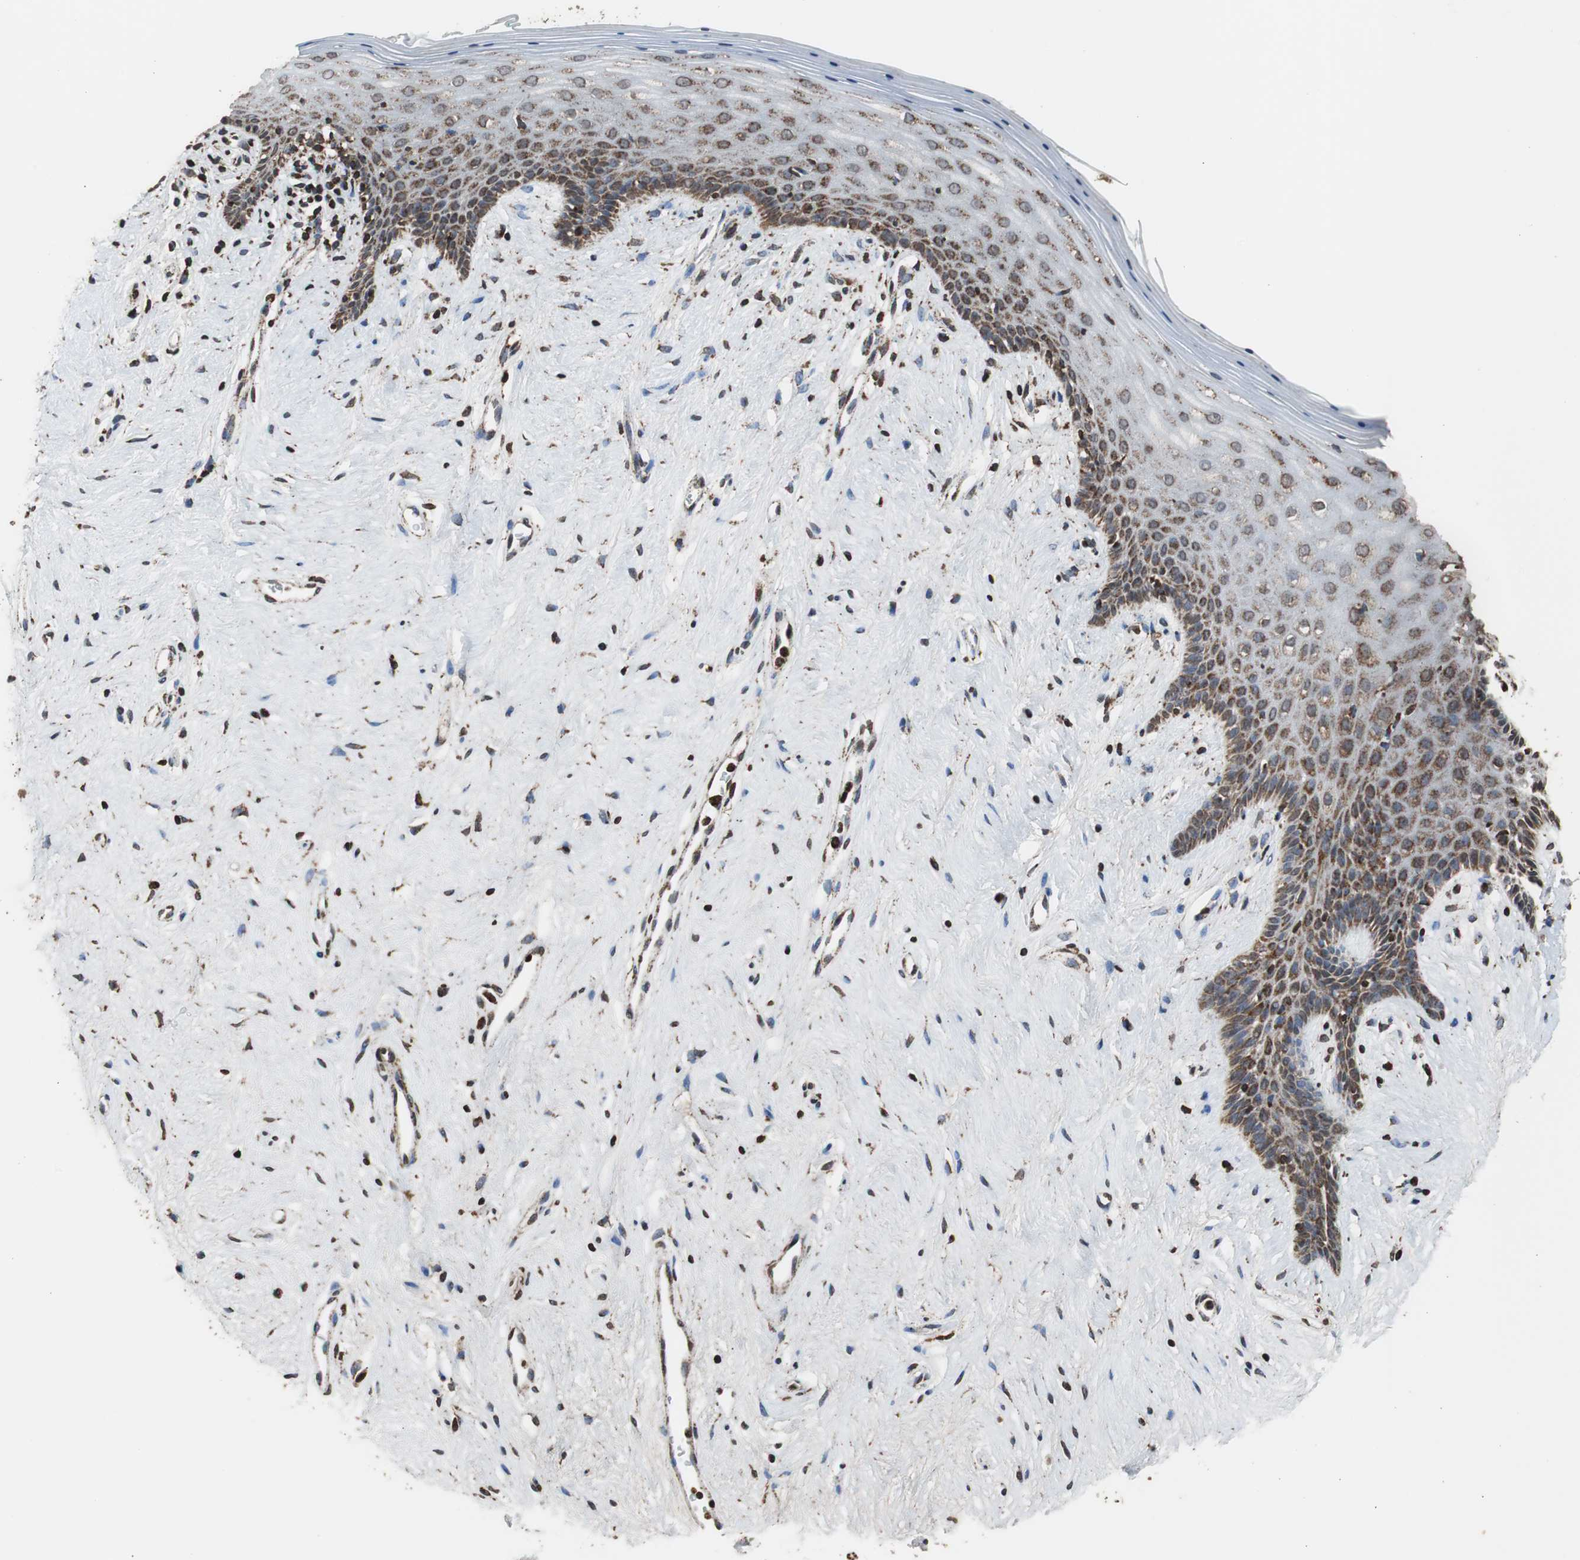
{"staining": {"intensity": "strong", "quantity": "25%-75%", "location": "cytoplasmic/membranous"}, "tissue": "vagina", "cell_type": "Squamous epithelial cells", "image_type": "normal", "snomed": [{"axis": "morphology", "description": "Normal tissue, NOS"}, {"axis": "topography", "description": "Vagina"}], "caption": "DAB immunohistochemical staining of unremarkable vagina exhibits strong cytoplasmic/membranous protein expression in about 25%-75% of squamous epithelial cells.", "gene": "HSPA9", "patient": {"sex": "female", "age": 44}}